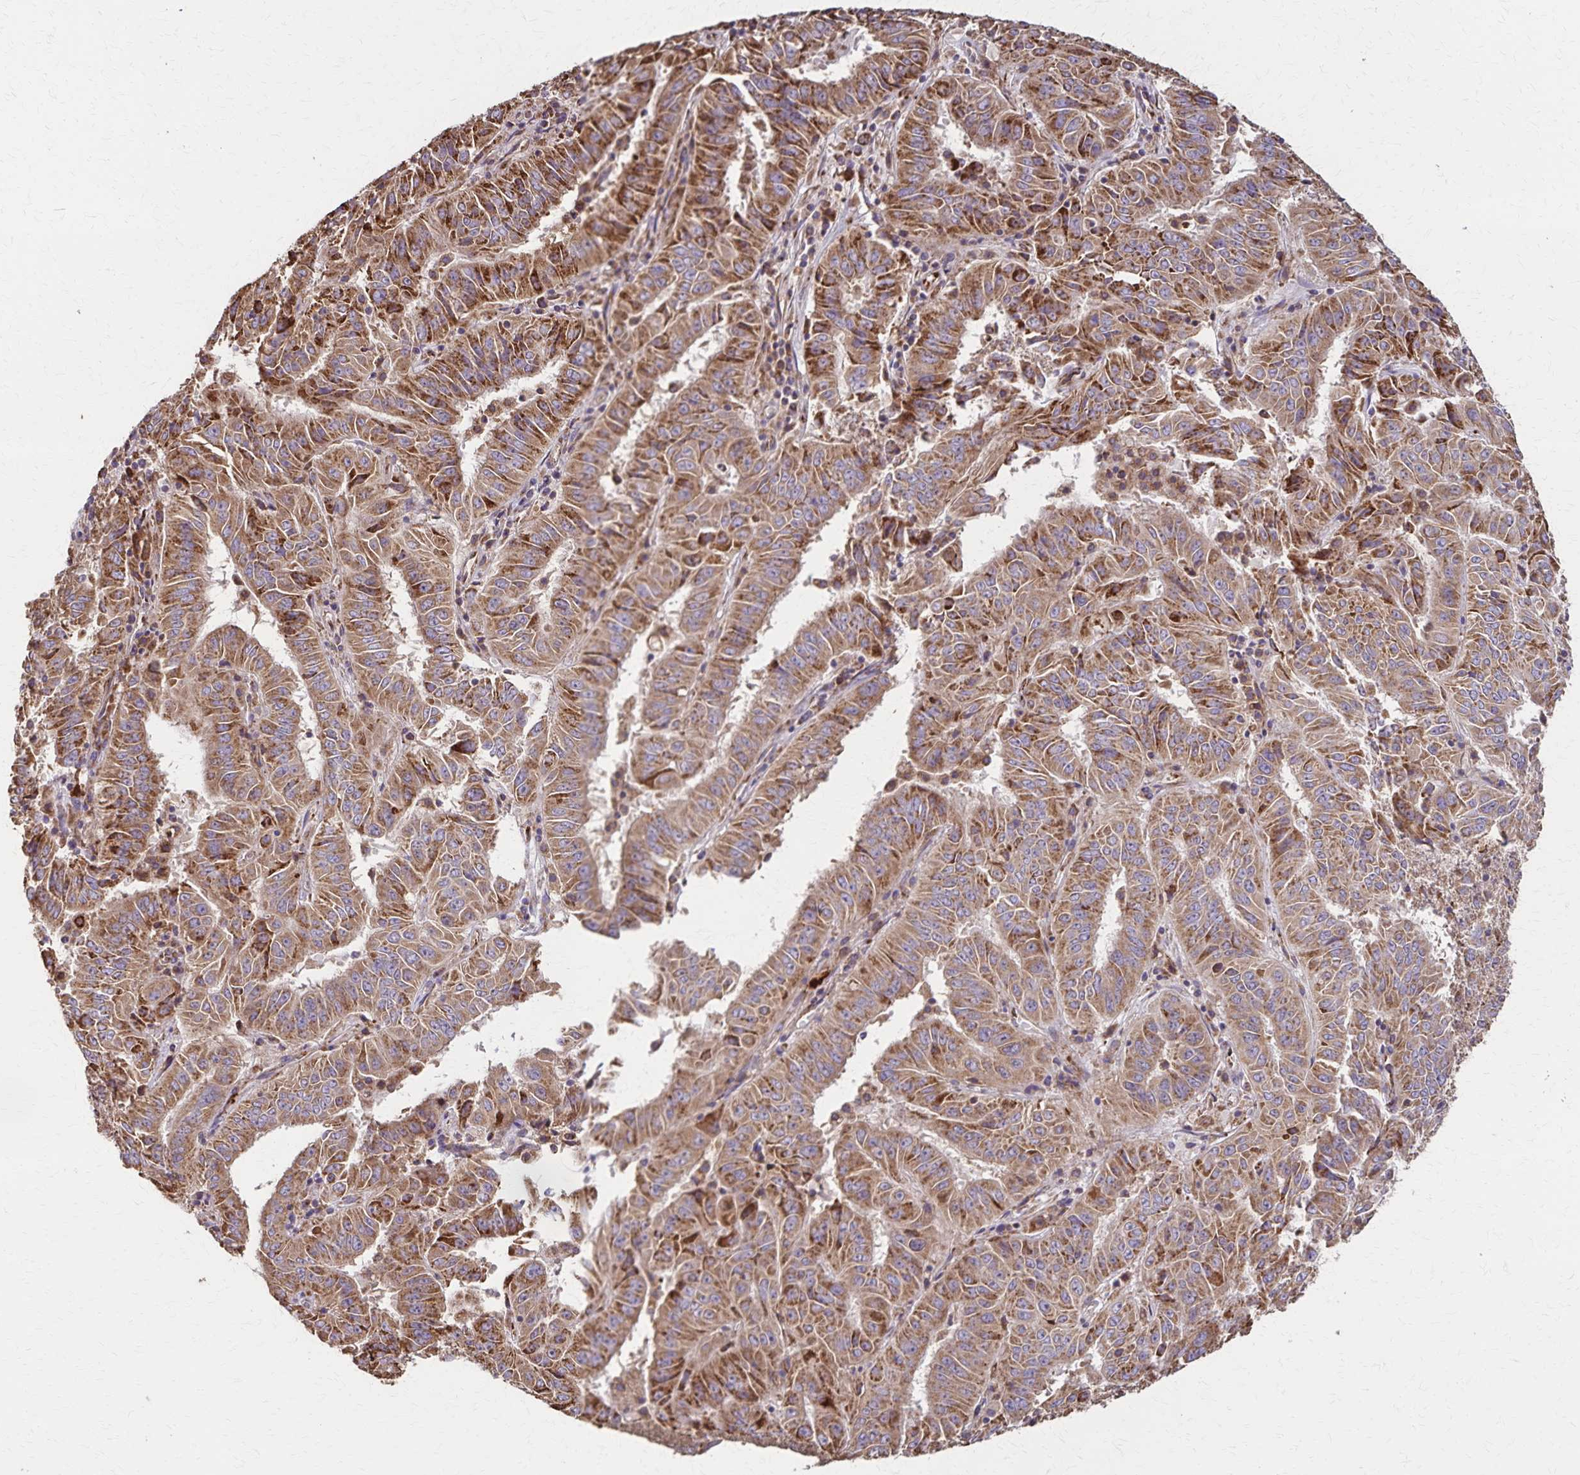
{"staining": {"intensity": "strong", "quantity": ">75%", "location": "cytoplasmic/membranous"}, "tissue": "pancreatic cancer", "cell_type": "Tumor cells", "image_type": "cancer", "snomed": [{"axis": "morphology", "description": "Adenocarcinoma, NOS"}, {"axis": "topography", "description": "Pancreas"}], "caption": "This micrograph demonstrates IHC staining of pancreatic cancer (adenocarcinoma), with high strong cytoplasmic/membranous expression in approximately >75% of tumor cells.", "gene": "RNF10", "patient": {"sex": "male", "age": 63}}